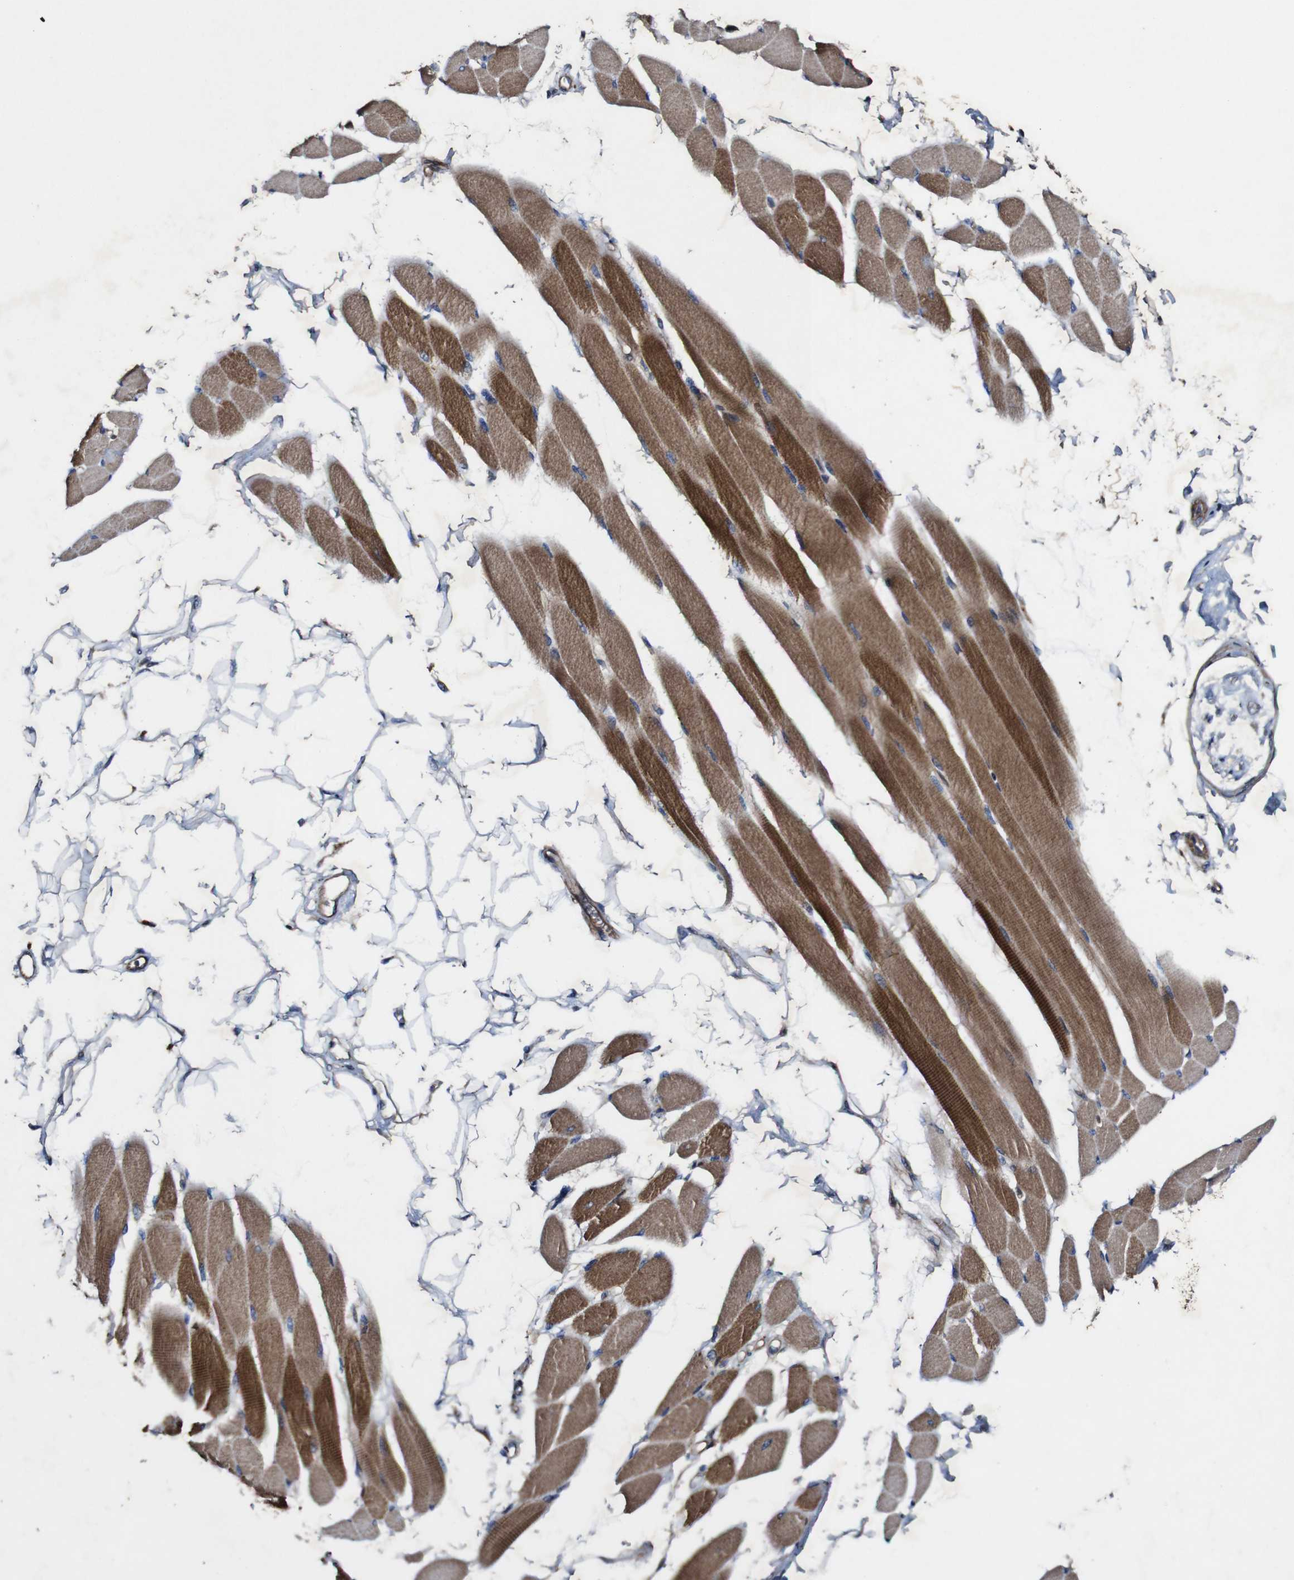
{"staining": {"intensity": "moderate", "quantity": ">75%", "location": "cytoplasmic/membranous"}, "tissue": "skeletal muscle", "cell_type": "Myocytes", "image_type": "normal", "snomed": [{"axis": "morphology", "description": "Normal tissue, NOS"}, {"axis": "topography", "description": "Skeletal muscle"}, {"axis": "topography", "description": "Oral tissue"}, {"axis": "topography", "description": "Peripheral nerve tissue"}], "caption": "IHC (DAB (3,3'-diaminobenzidine)) staining of normal human skeletal muscle reveals moderate cytoplasmic/membranous protein expression in about >75% of myocytes.", "gene": "GSDME", "patient": {"sex": "female", "age": 84}}